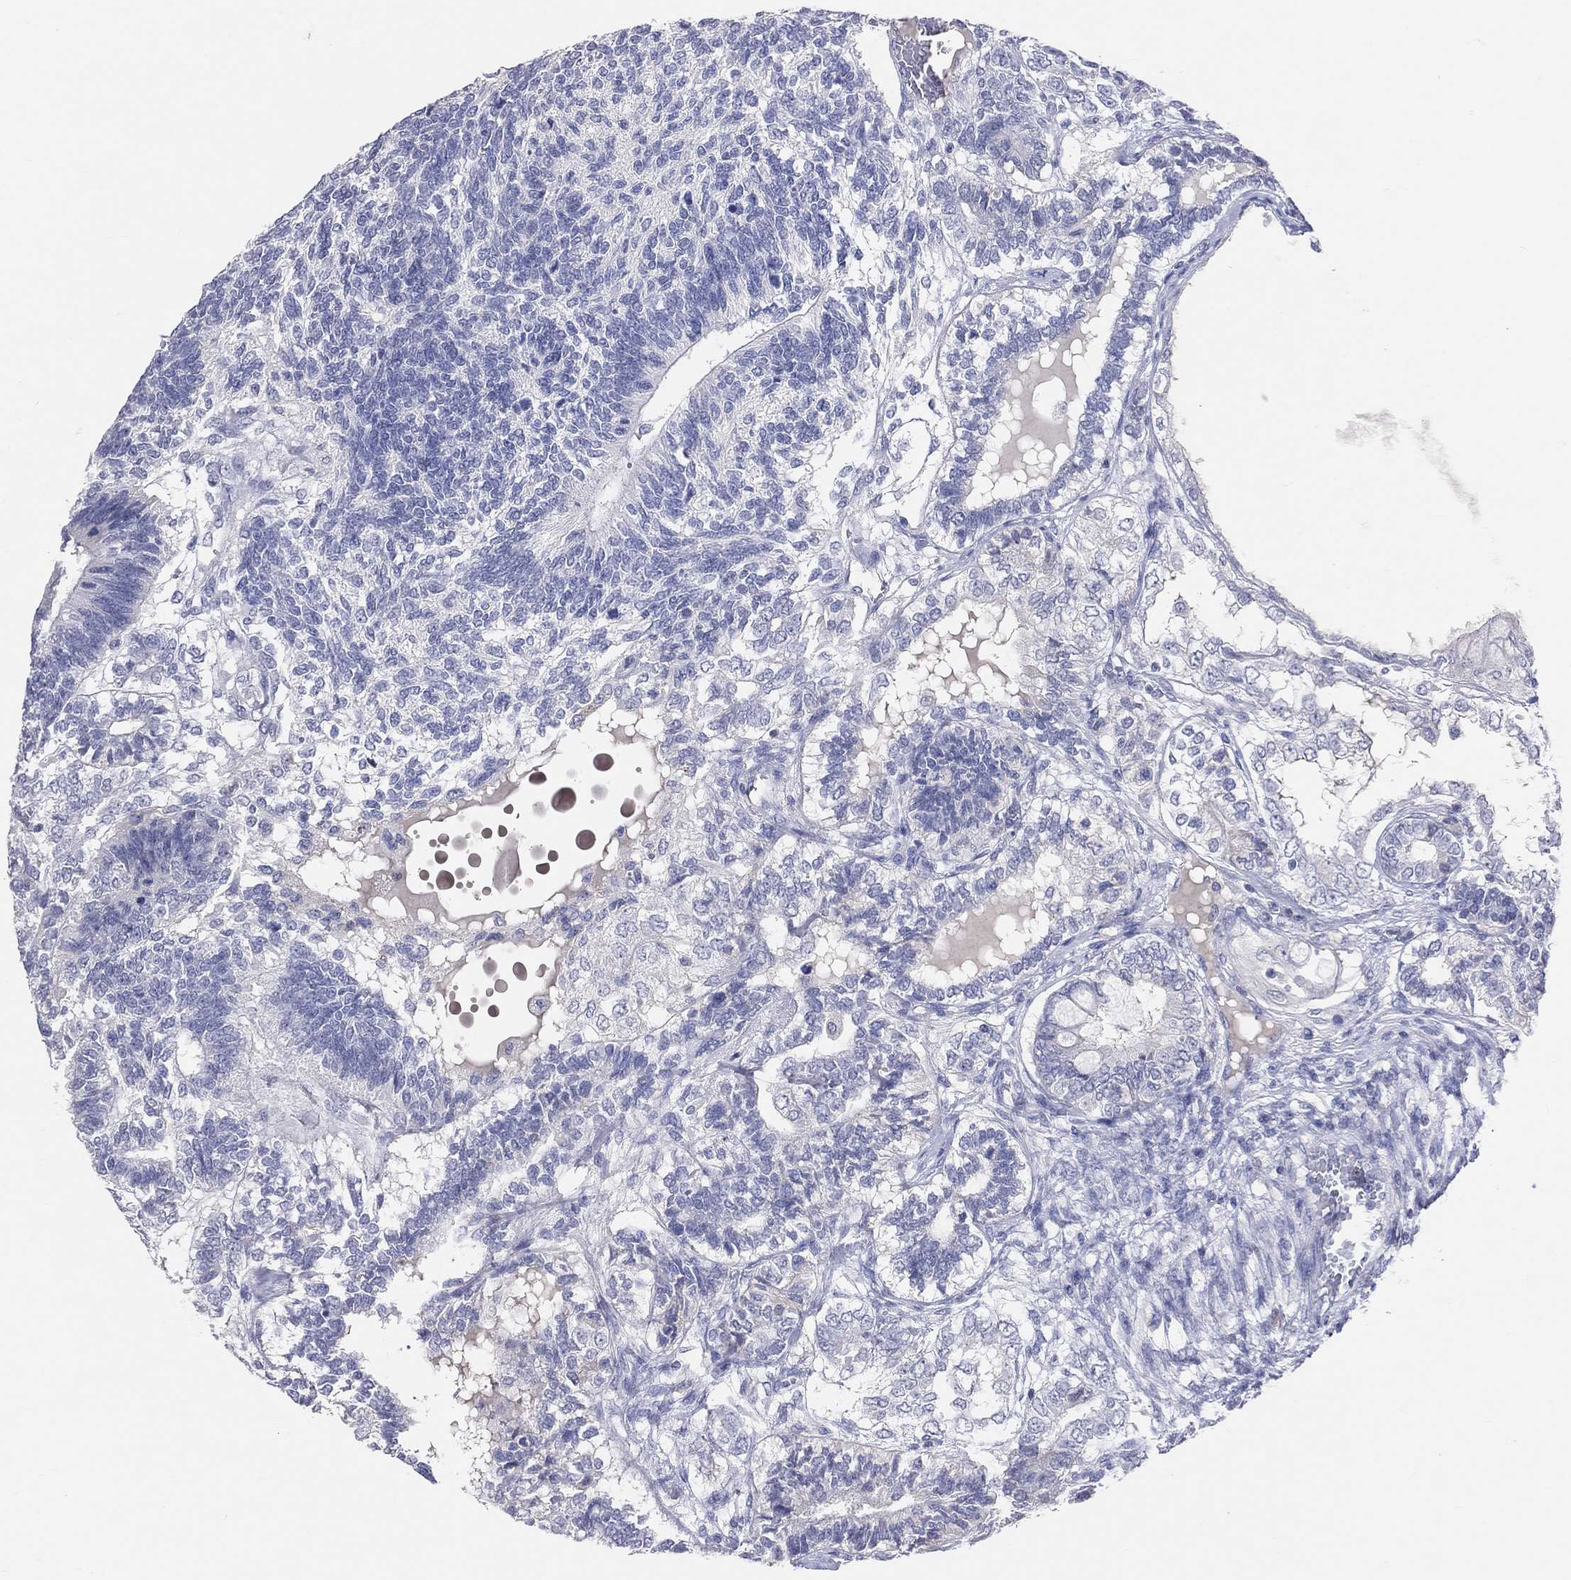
{"staining": {"intensity": "negative", "quantity": "none", "location": "none"}, "tissue": "testis cancer", "cell_type": "Tumor cells", "image_type": "cancer", "snomed": [{"axis": "morphology", "description": "Seminoma, NOS"}, {"axis": "morphology", "description": "Carcinoma, Embryonal, NOS"}, {"axis": "topography", "description": "Testis"}], "caption": "There is no significant expression in tumor cells of testis cancer. (Stains: DAB (3,3'-diaminobenzidine) IHC with hematoxylin counter stain, Microscopy: brightfield microscopy at high magnification).", "gene": "LAT", "patient": {"sex": "male", "age": 41}}